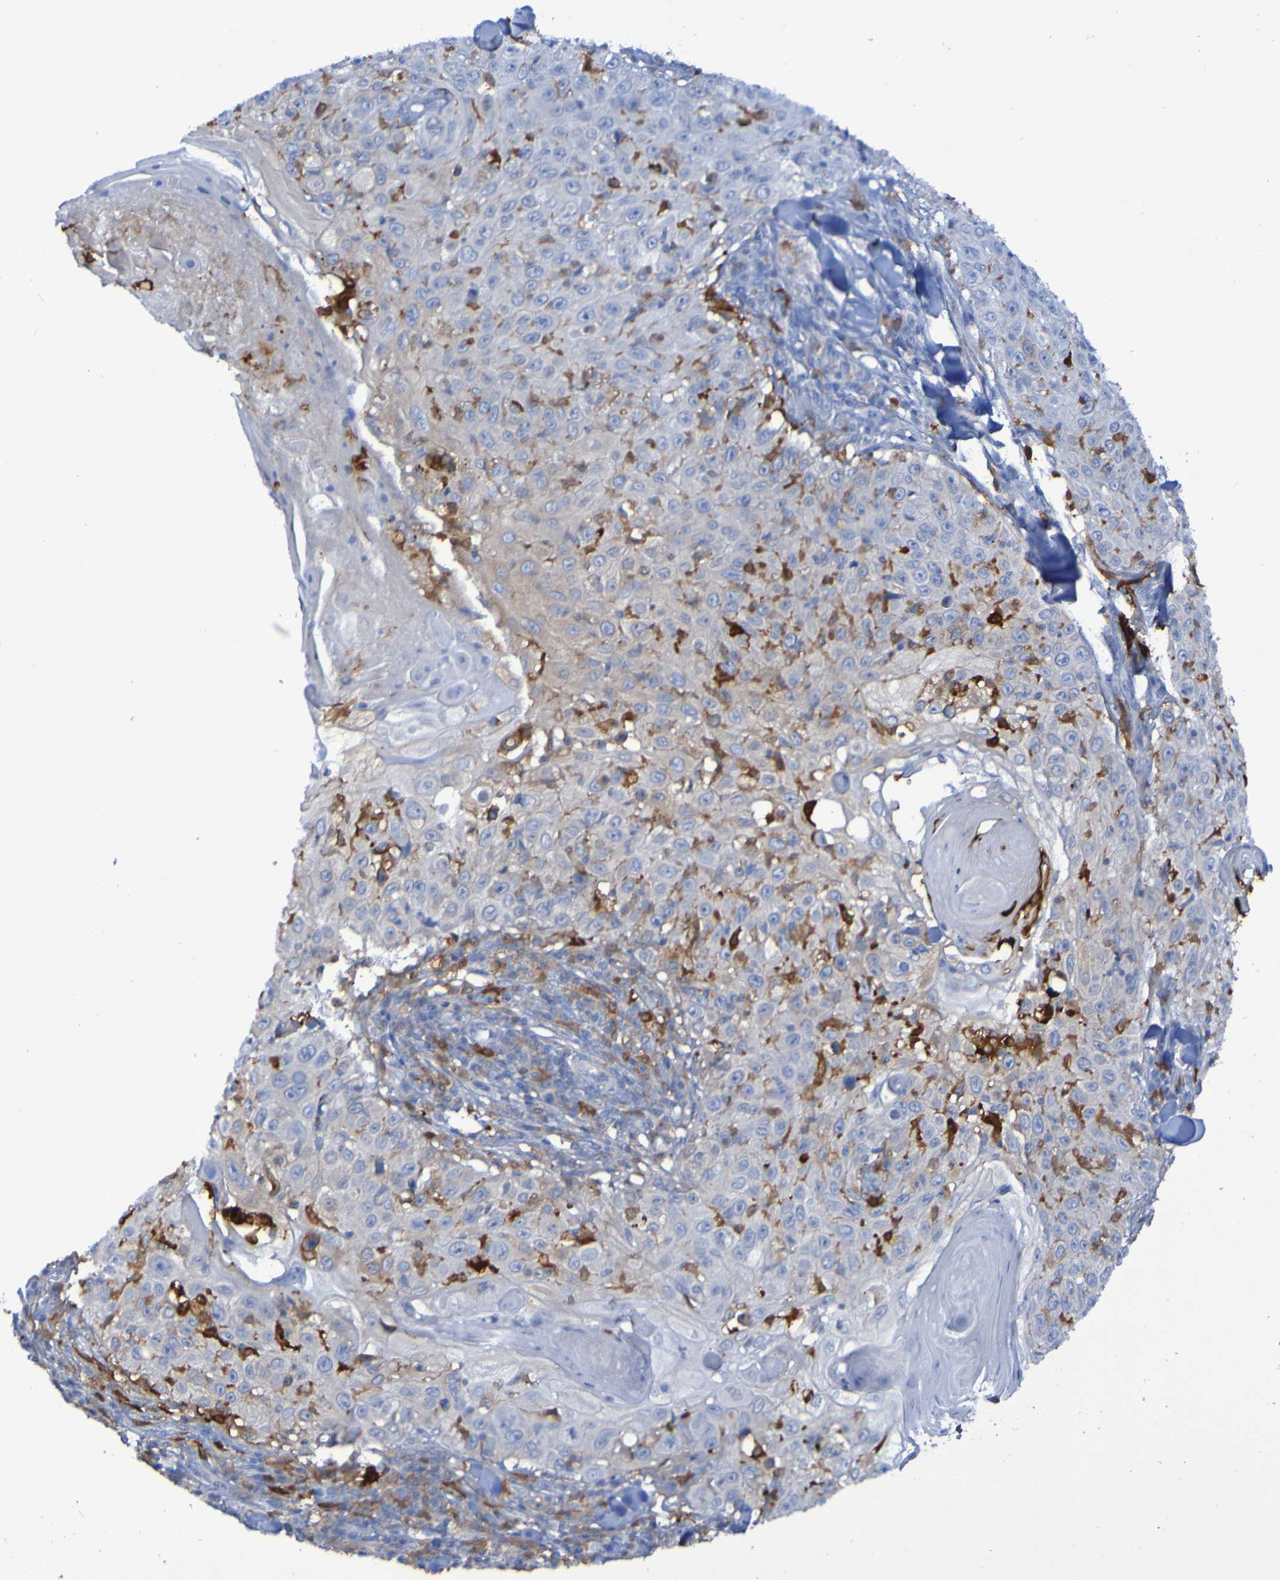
{"staining": {"intensity": "moderate", "quantity": "<25%", "location": "cytoplasmic/membranous"}, "tissue": "skin cancer", "cell_type": "Tumor cells", "image_type": "cancer", "snomed": [{"axis": "morphology", "description": "Squamous cell carcinoma, NOS"}, {"axis": "topography", "description": "Skin"}], "caption": "A histopathology image showing moderate cytoplasmic/membranous expression in about <25% of tumor cells in skin cancer, as visualized by brown immunohistochemical staining.", "gene": "MPPE1", "patient": {"sex": "male", "age": 86}}